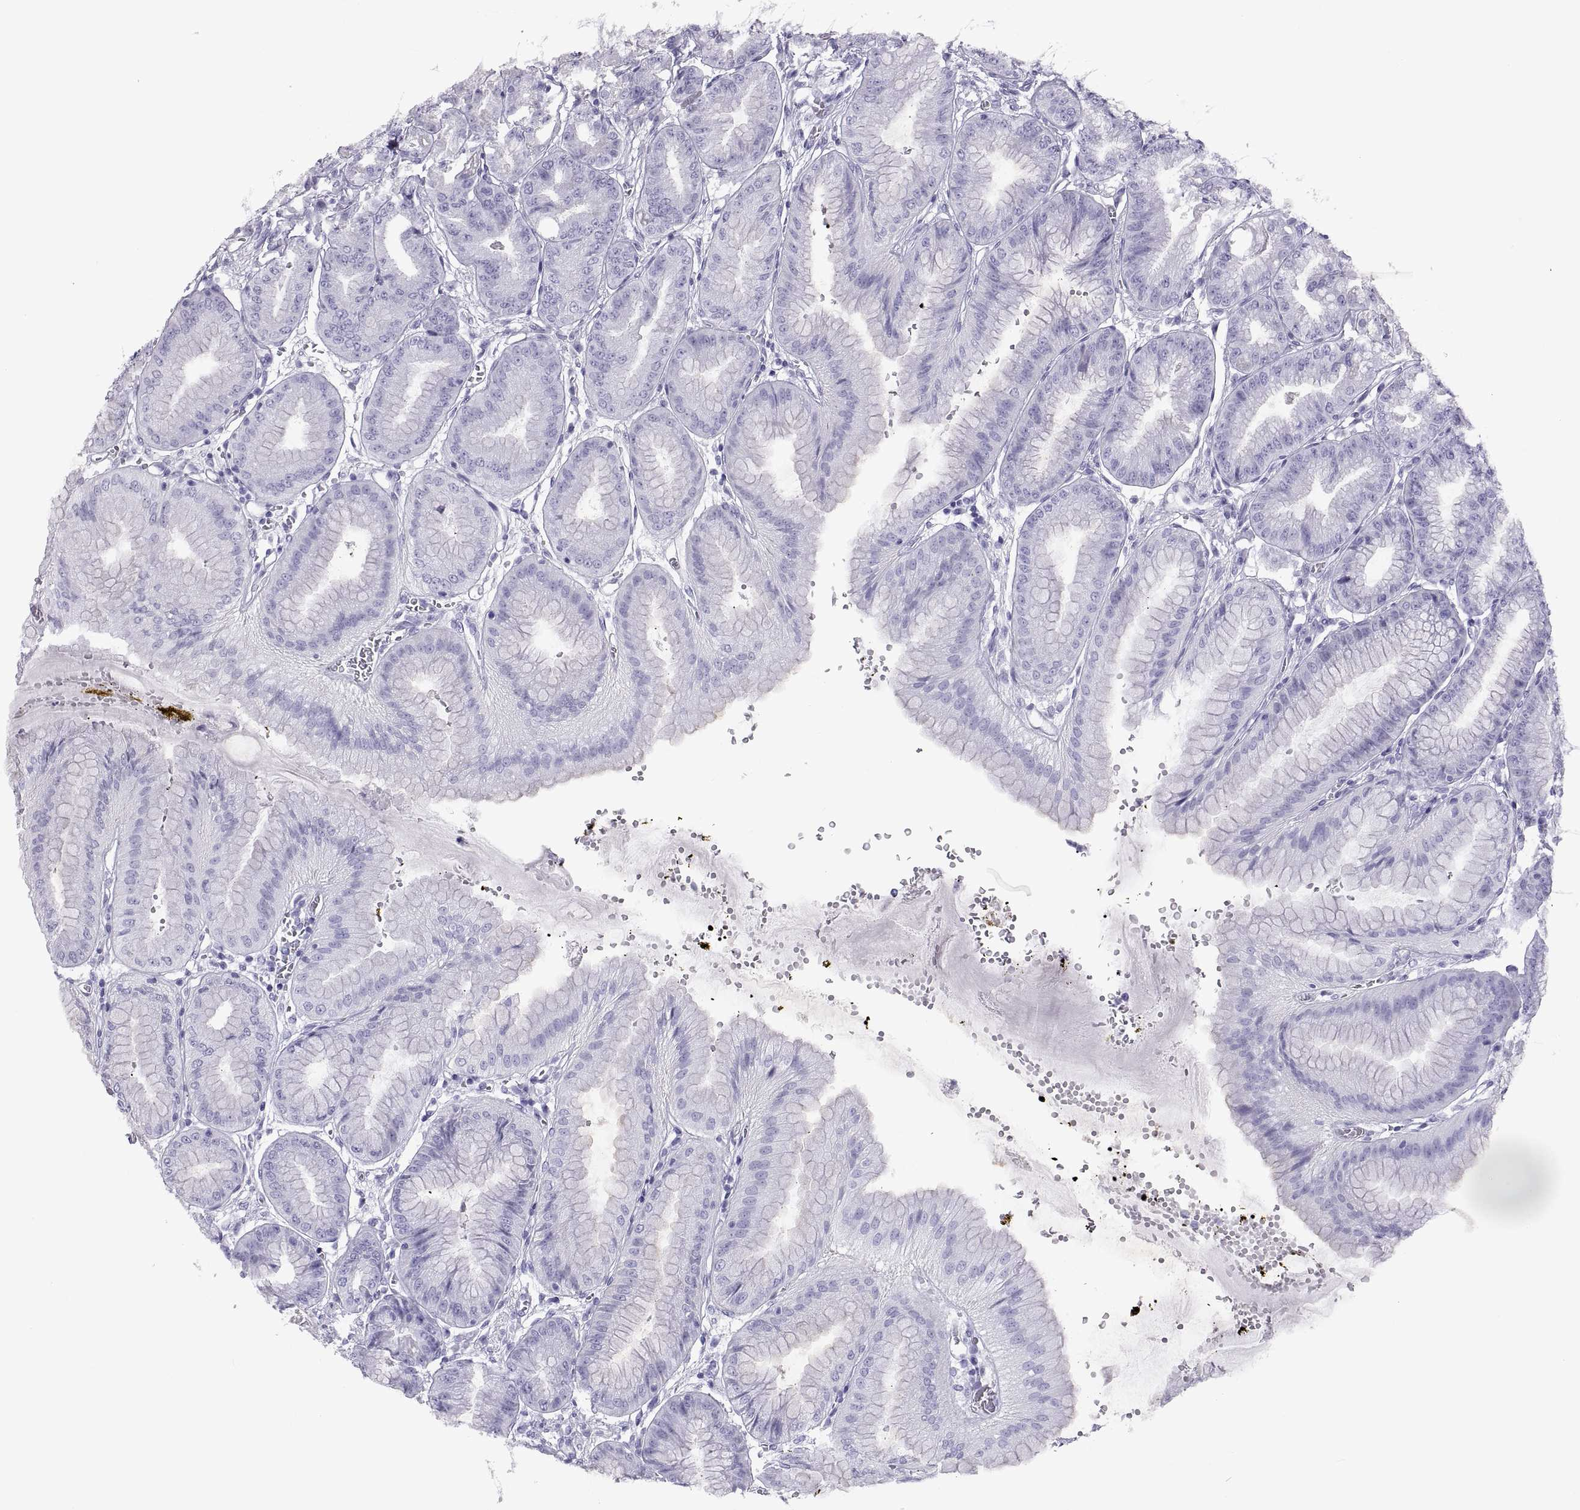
{"staining": {"intensity": "negative", "quantity": "none", "location": "none"}, "tissue": "stomach", "cell_type": "Glandular cells", "image_type": "normal", "snomed": [{"axis": "morphology", "description": "Normal tissue, NOS"}, {"axis": "topography", "description": "Stomach, lower"}], "caption": "There is no significant positivity in glandular cells of stomach. (DAB (3,3'-diaminobenzidine) immunohistochemistry with hematoxylin counter stain).", "gene": "RLBP1", "patient": {"sex": "male", "age": 71}}